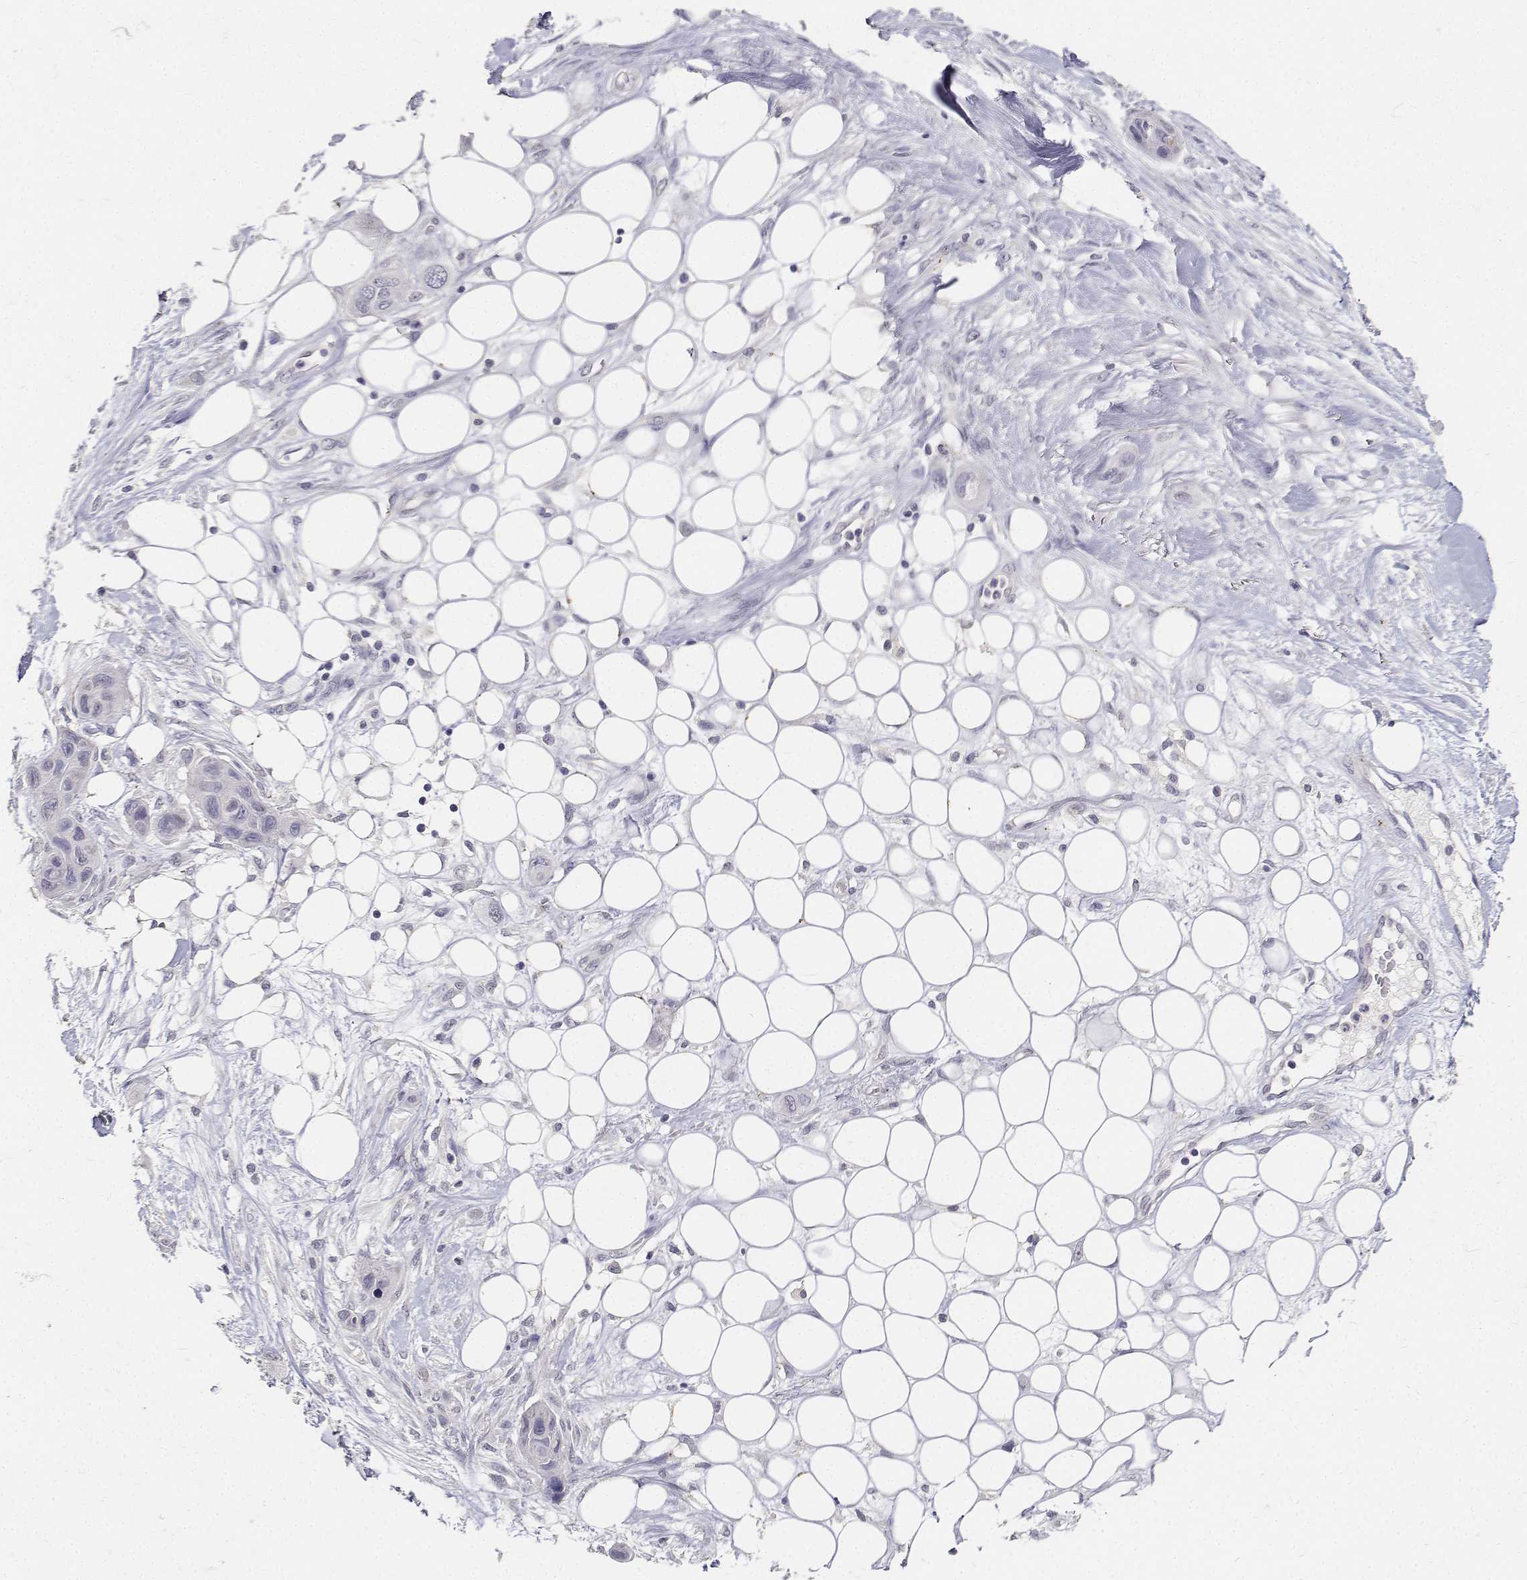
{"staining": {"intensity": "negative", "quantity": "none", "location": "none"}, "tissue": "skin cancer", "cell_type": "Tumor cells", "image_type": "cancer", "snomed": [{"axis": "morphology", "description": "Squamous cell carcinoma, NOS"}, {"axis": "topography", "description": "Skin"}], "caption": "There is no significant positivity in tumor cells of skin squamous cell carcinoma.", "gene": "PAEP", "patient": {"sex": "male", "age": 79}}